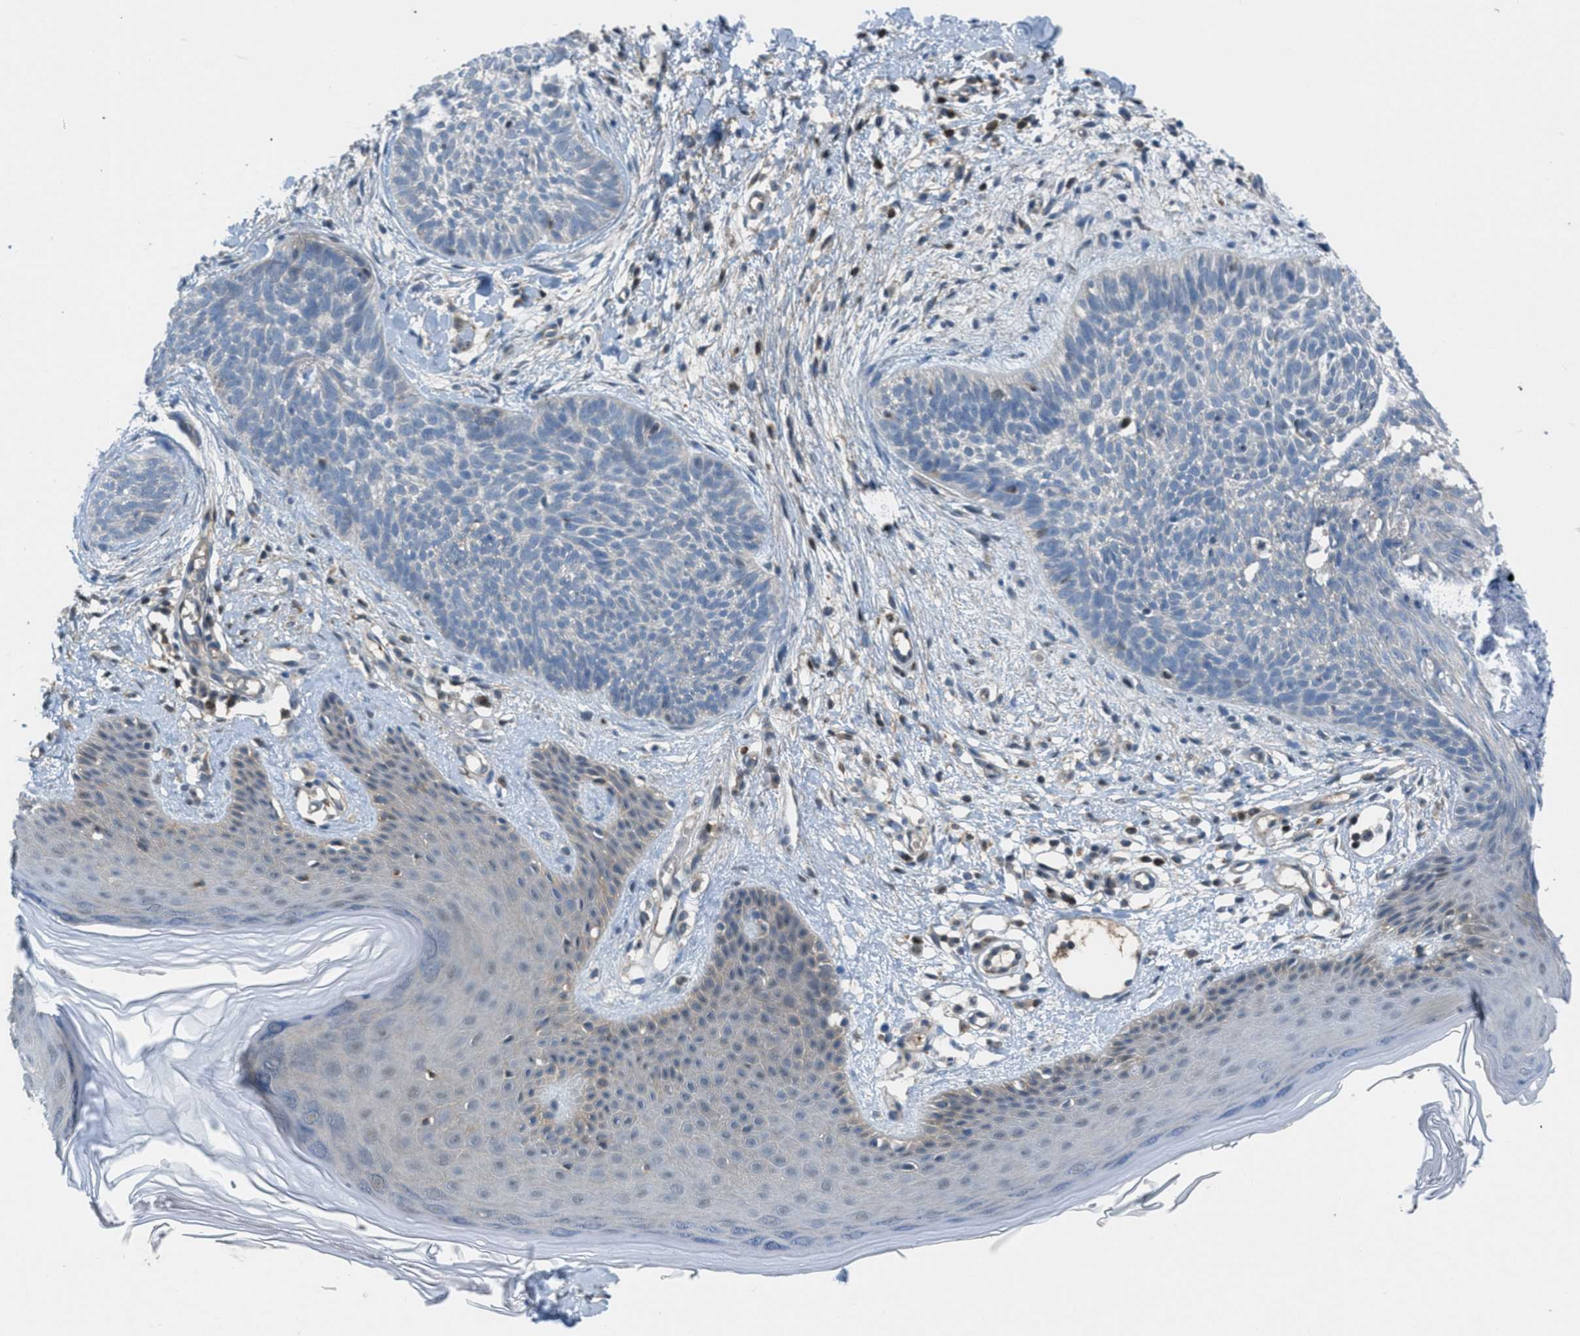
{"staining": {"intensity": "negative", "quantity": "none", "location": "none"}, "tissue": "skin cancer", "cell_type": "Tumor cells", "image_type": "cancer", "snomed": [{"axis": "morphology", "description": "Basal cell carcinoma"}, {"axis": "topography", "description": "Skin"}], "caption": "High power microscopy histopathology image of an immunohistochemistry (IHC) micrograph of skin cancer (basal cell carcinoma), revealing no significant expression in tumor cells. The staining was performed using DAB to visualize the protein expression in brown, while the nuclei were stained in blue with hematoxylin (Magnification: 20x).", "gene": "PIP5K1C", "patient": {"sex": "female", "age": 59}}